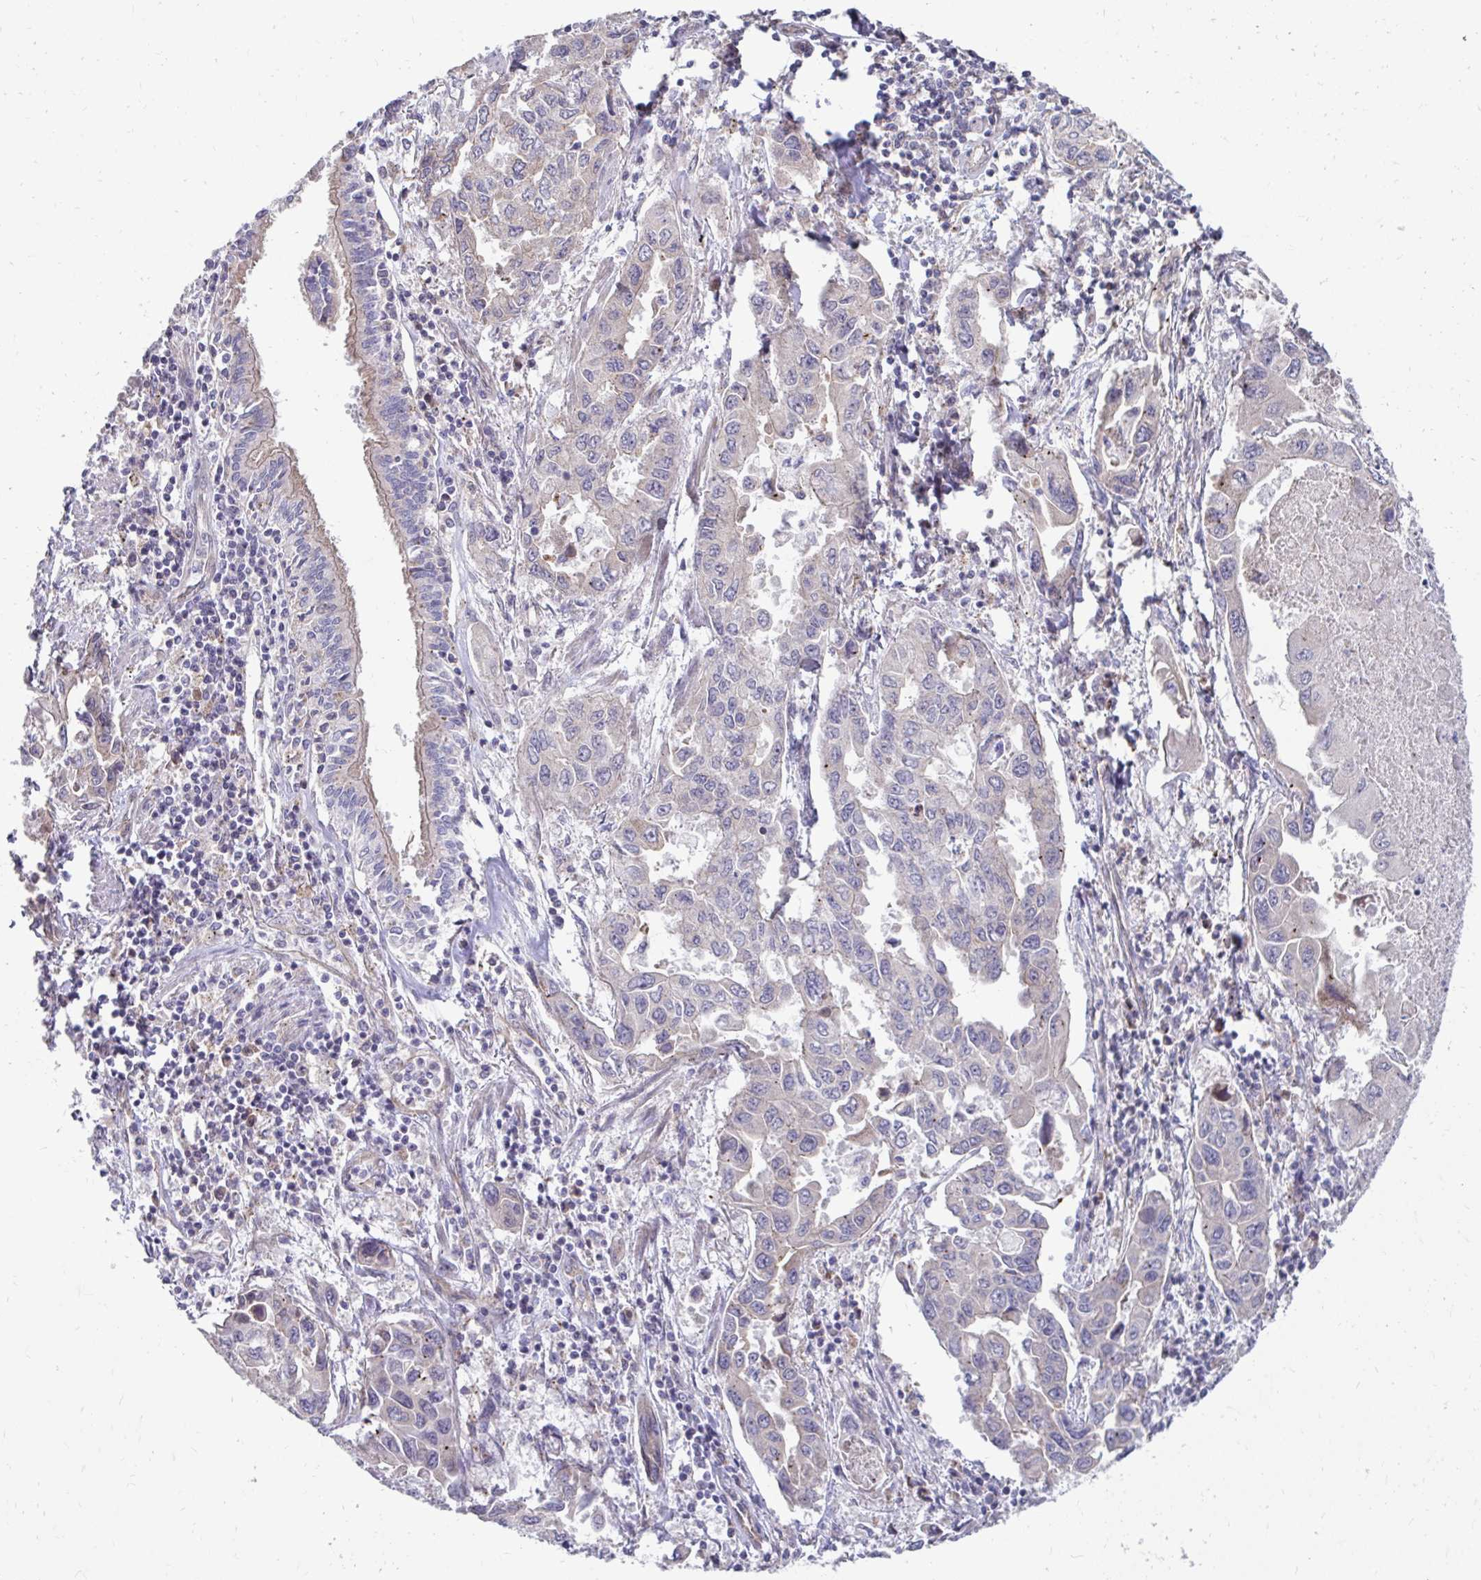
{"staining": {"intensity": "negative", "quantity": "none", "location": "none"}, "tissue": "lung cancer", "cell_type": "Tumor cells", "image_type": "cancer", "snomed": [{"axis": "morphology", "description": "Adenocarcinoma, NOS"}, {"axis": "topography", "description": "Lung"}], "caption": "Tumor cells are negative for brown protein staining in lung cancer (adenocarcinoma).", "gene": "ITPR2", "patient": {"sex": "male", "age": 64}}